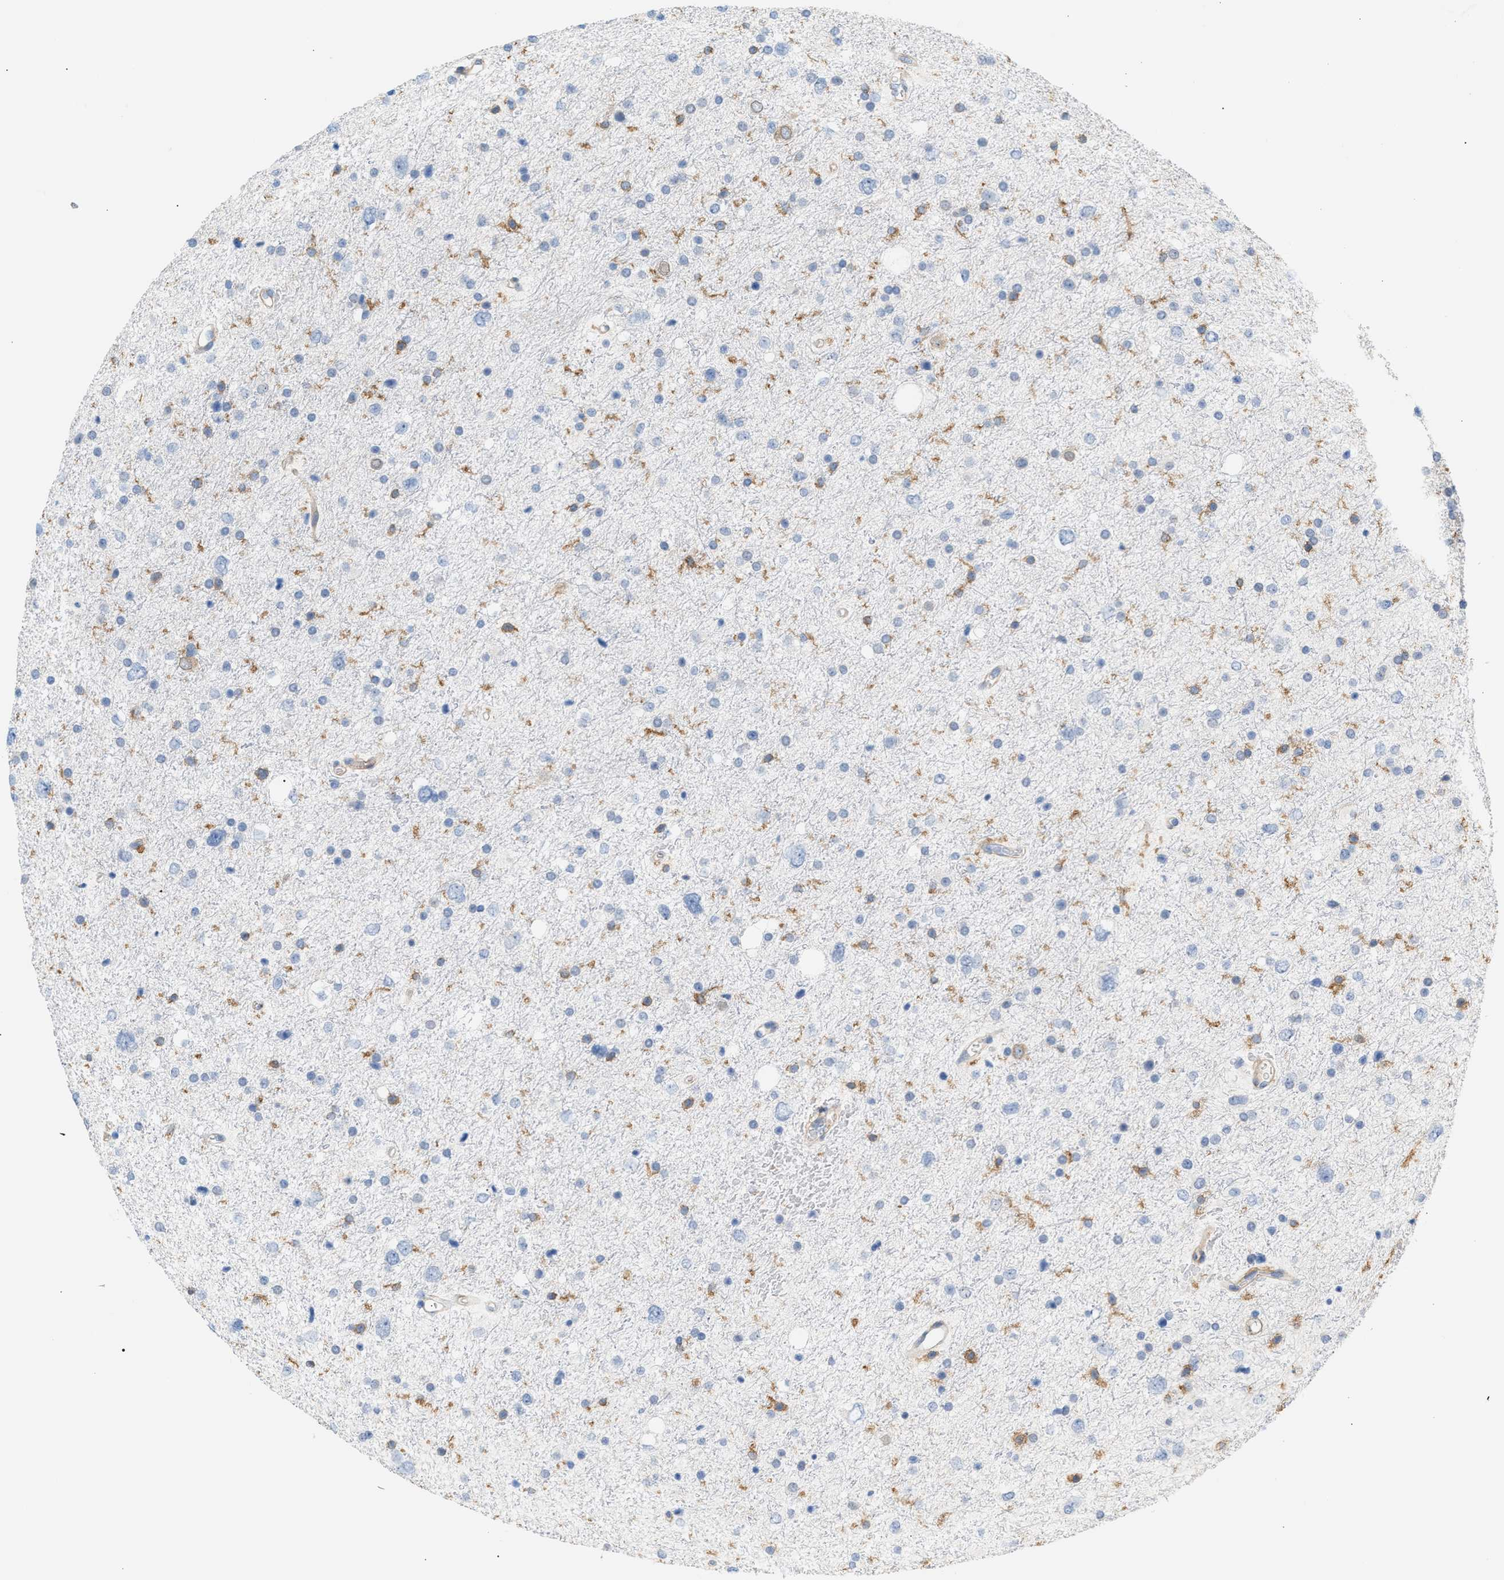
{"staining": {"intensity": "moderate", "quantity": "<25%", "location": "cytoplasmic/membranous"}, "tissue": "glioma", "cell_type": "Tumor cells", "image_type": "cancer", "snomed": [{"axis": "morphology", "description": "Glioma, malignant, Low grade"}, {"axis": "topography", "description": "Brain"}], "caption": "Moderate cytoplasmic/membranous protein staining is appreciated in about <25% of tumor cells in glioma. Ihc stains the protein in brown and the nuclei are stained blue.", "gene": "LRCH1", "patient": {"sex": "female", "age": 37}}